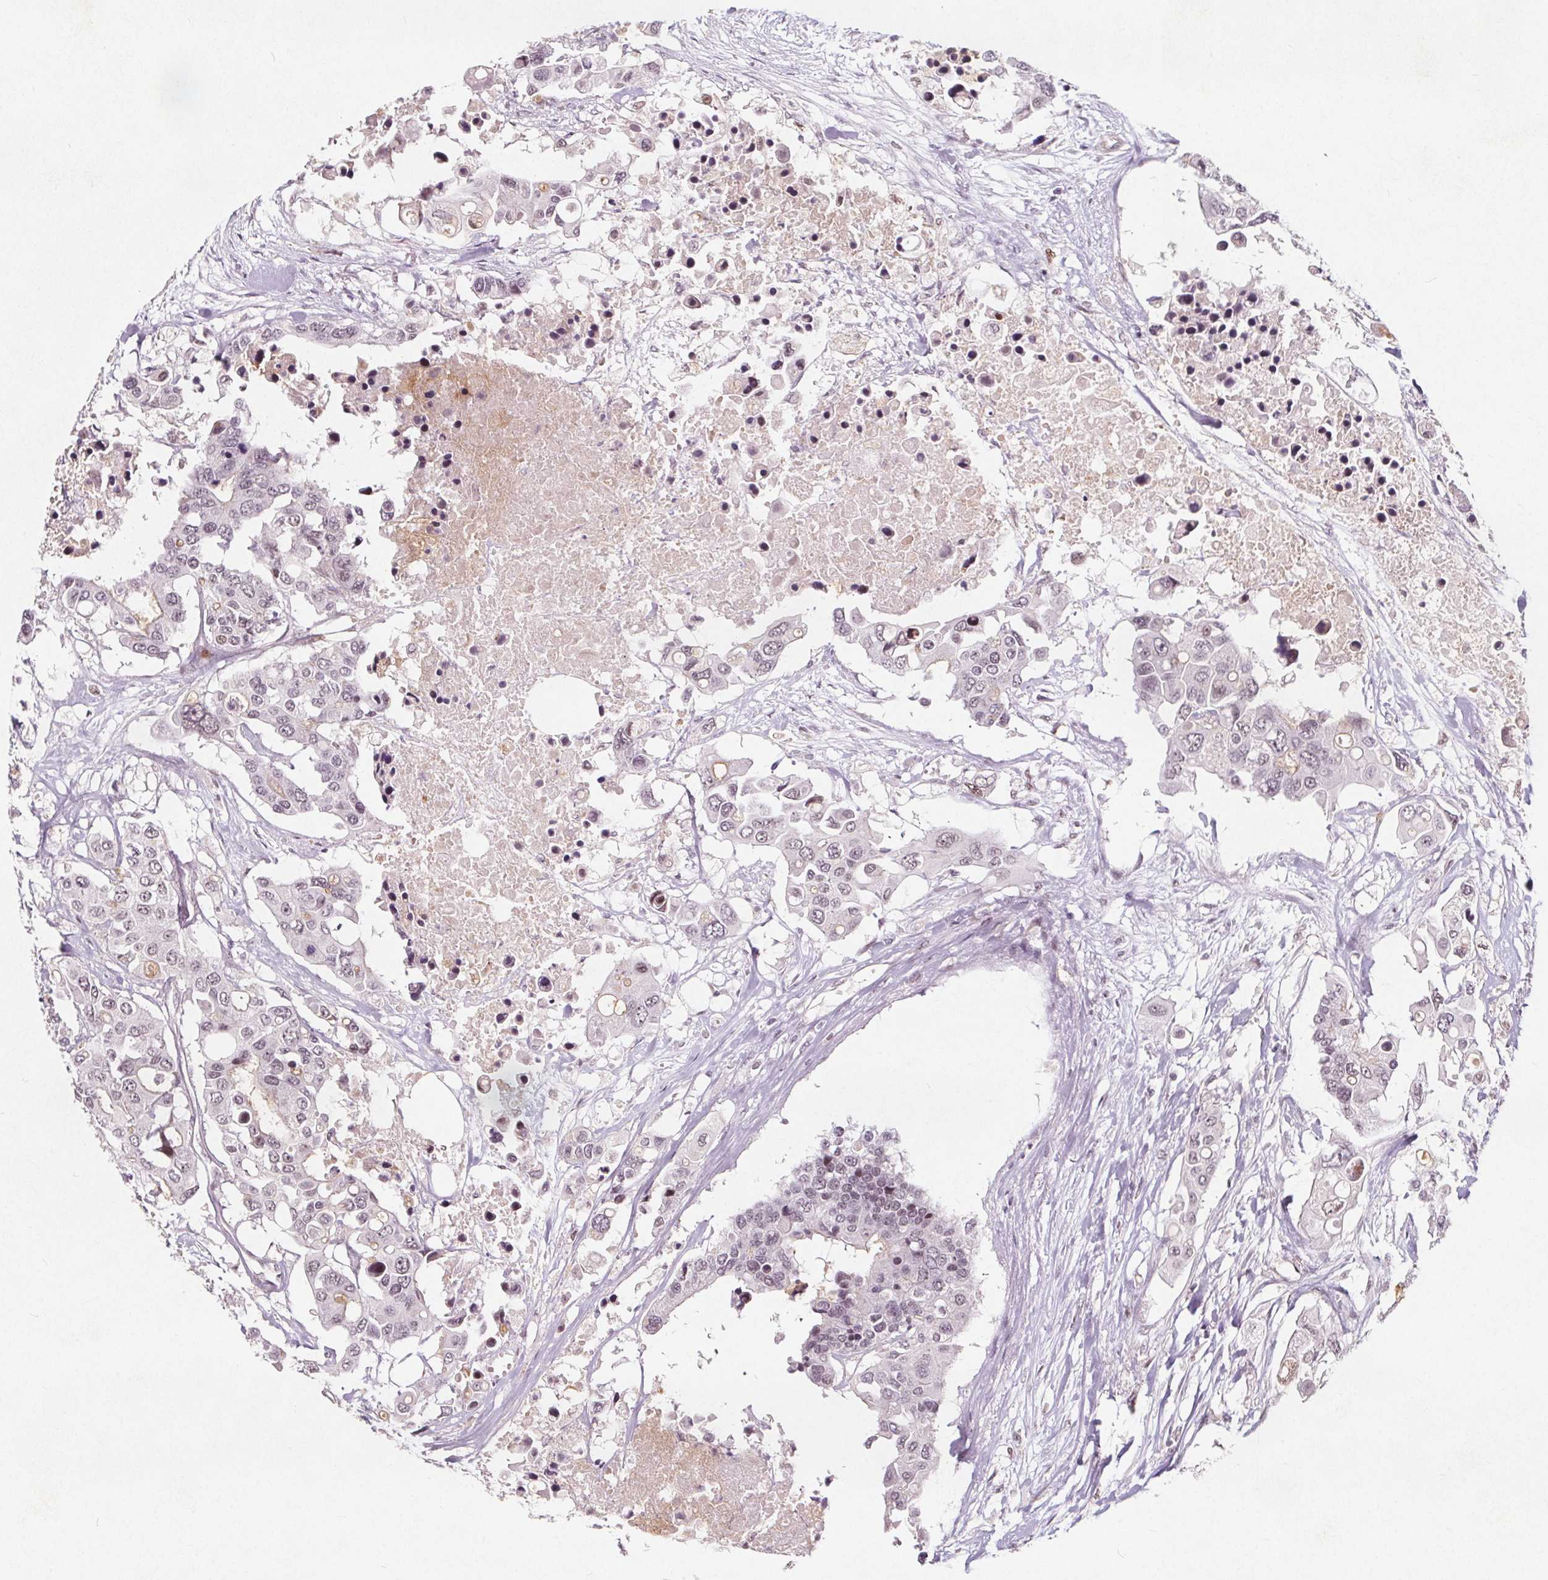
{"staining": {"intensity": "weak", "quantity": "25%-75%", "location": "nuclear"}, "tissue": "colorectal cancer", "cell_type": "Tumor cells", "image_type": "cancer", "snomed": [{"axis": "morphology", "description": "Adenocarcinoma, NOS"}, {"axis": "topography", "description": "Colon"}], "caption": "A brown stain shows weak nuclear staining of a protein in adenocarcinoma (colorectal) tumor cells. (IHC, brightfield microscopy, high magnification).", "gene": "TAF6L", "patient": {"sex": "male", "age": 77}}